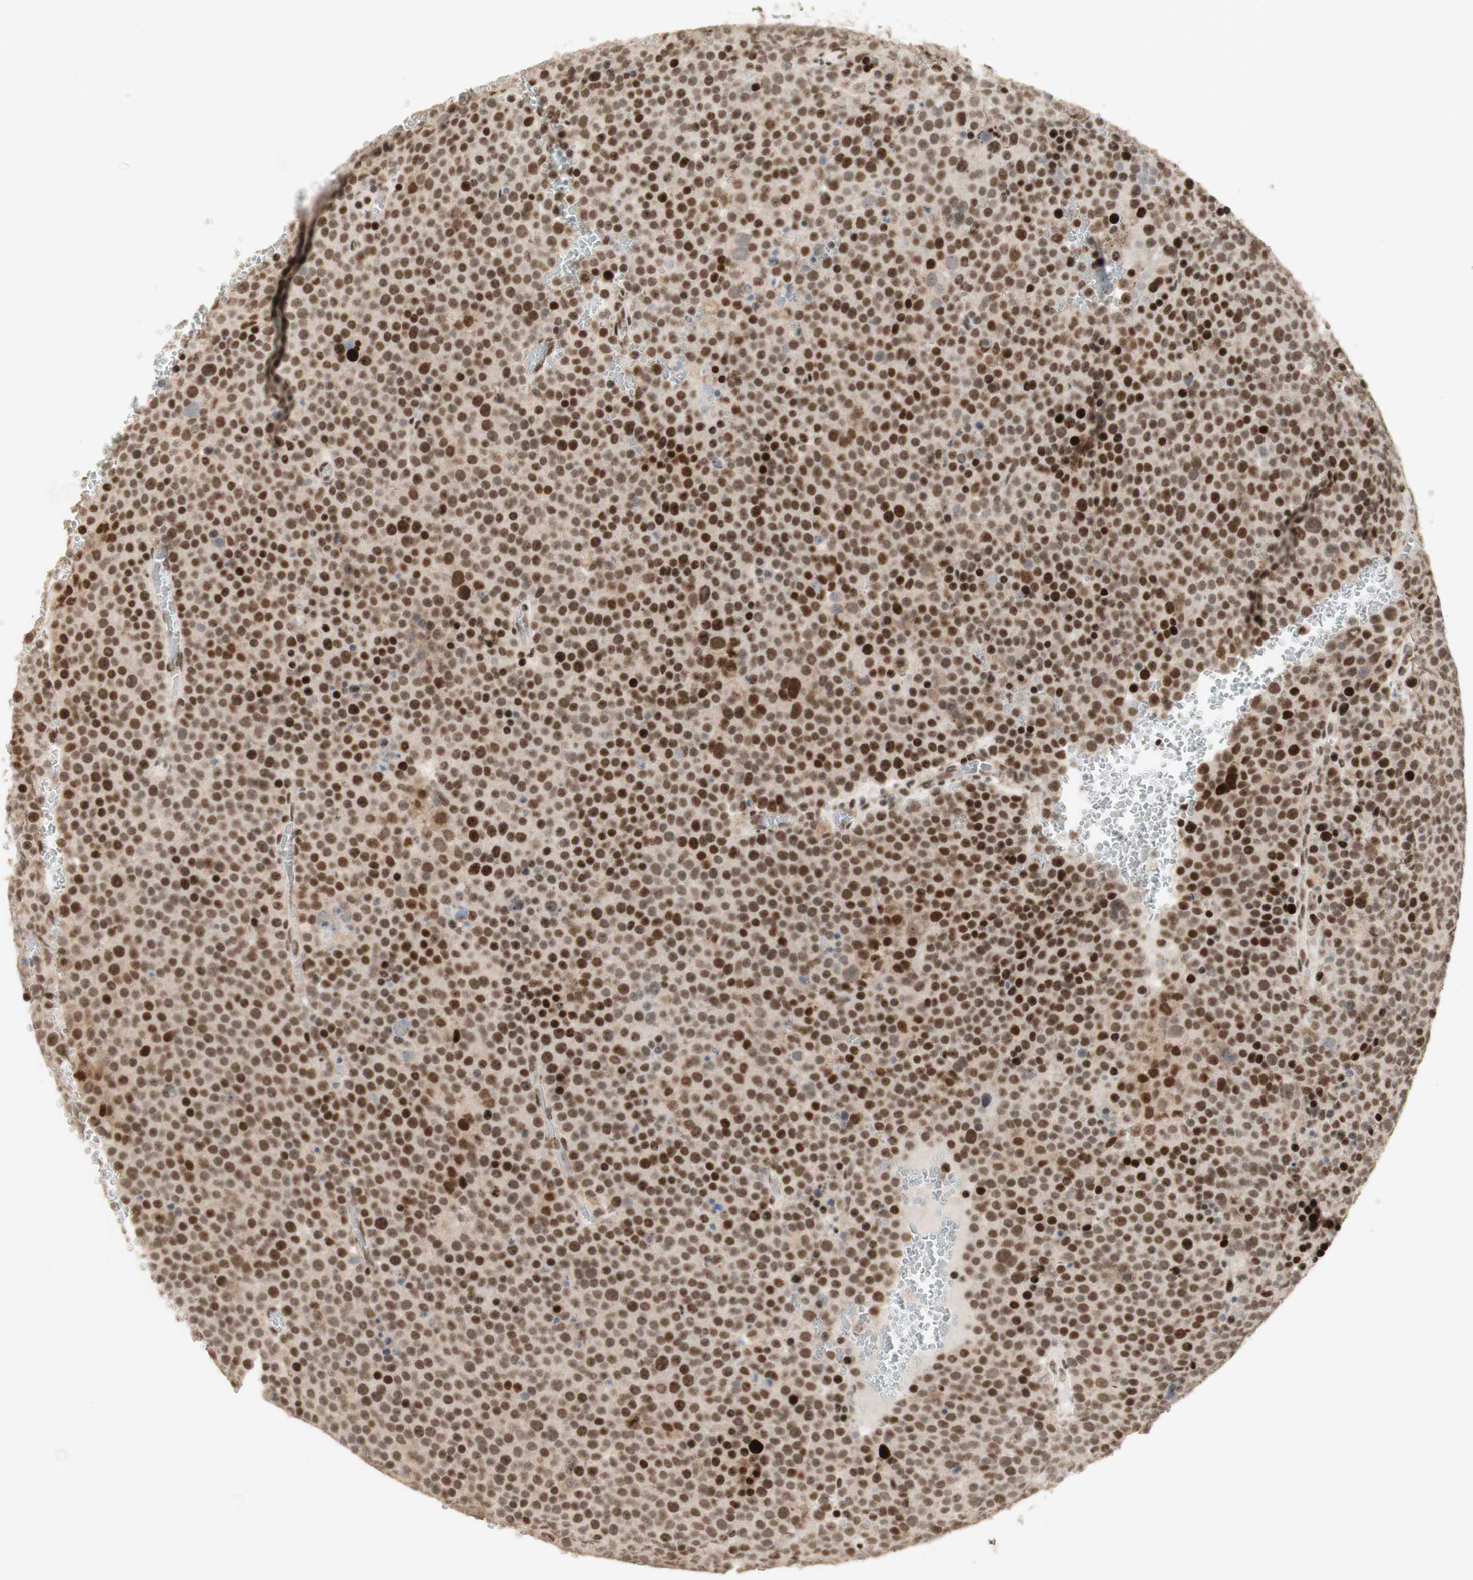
{"staining": {"intensity": "strong", "quantity": ">75%", "location": "nuclear"}, "tissue": "testis cancer", "cell_type": "Tumor cells", "image_type": "cancer", "snomed": [{"axis": "morphology", "description": "Seminoma, NOS"}, {"axis": "topography", "description": "Testis"}], "caption": "Testis seminoma stained for a protein (brown) exhibits strong nuclear positive positivity in approximately >75% of tumor cells.", "gene": "FOXP1", "patient": {"sex": "male", "age": 71}}